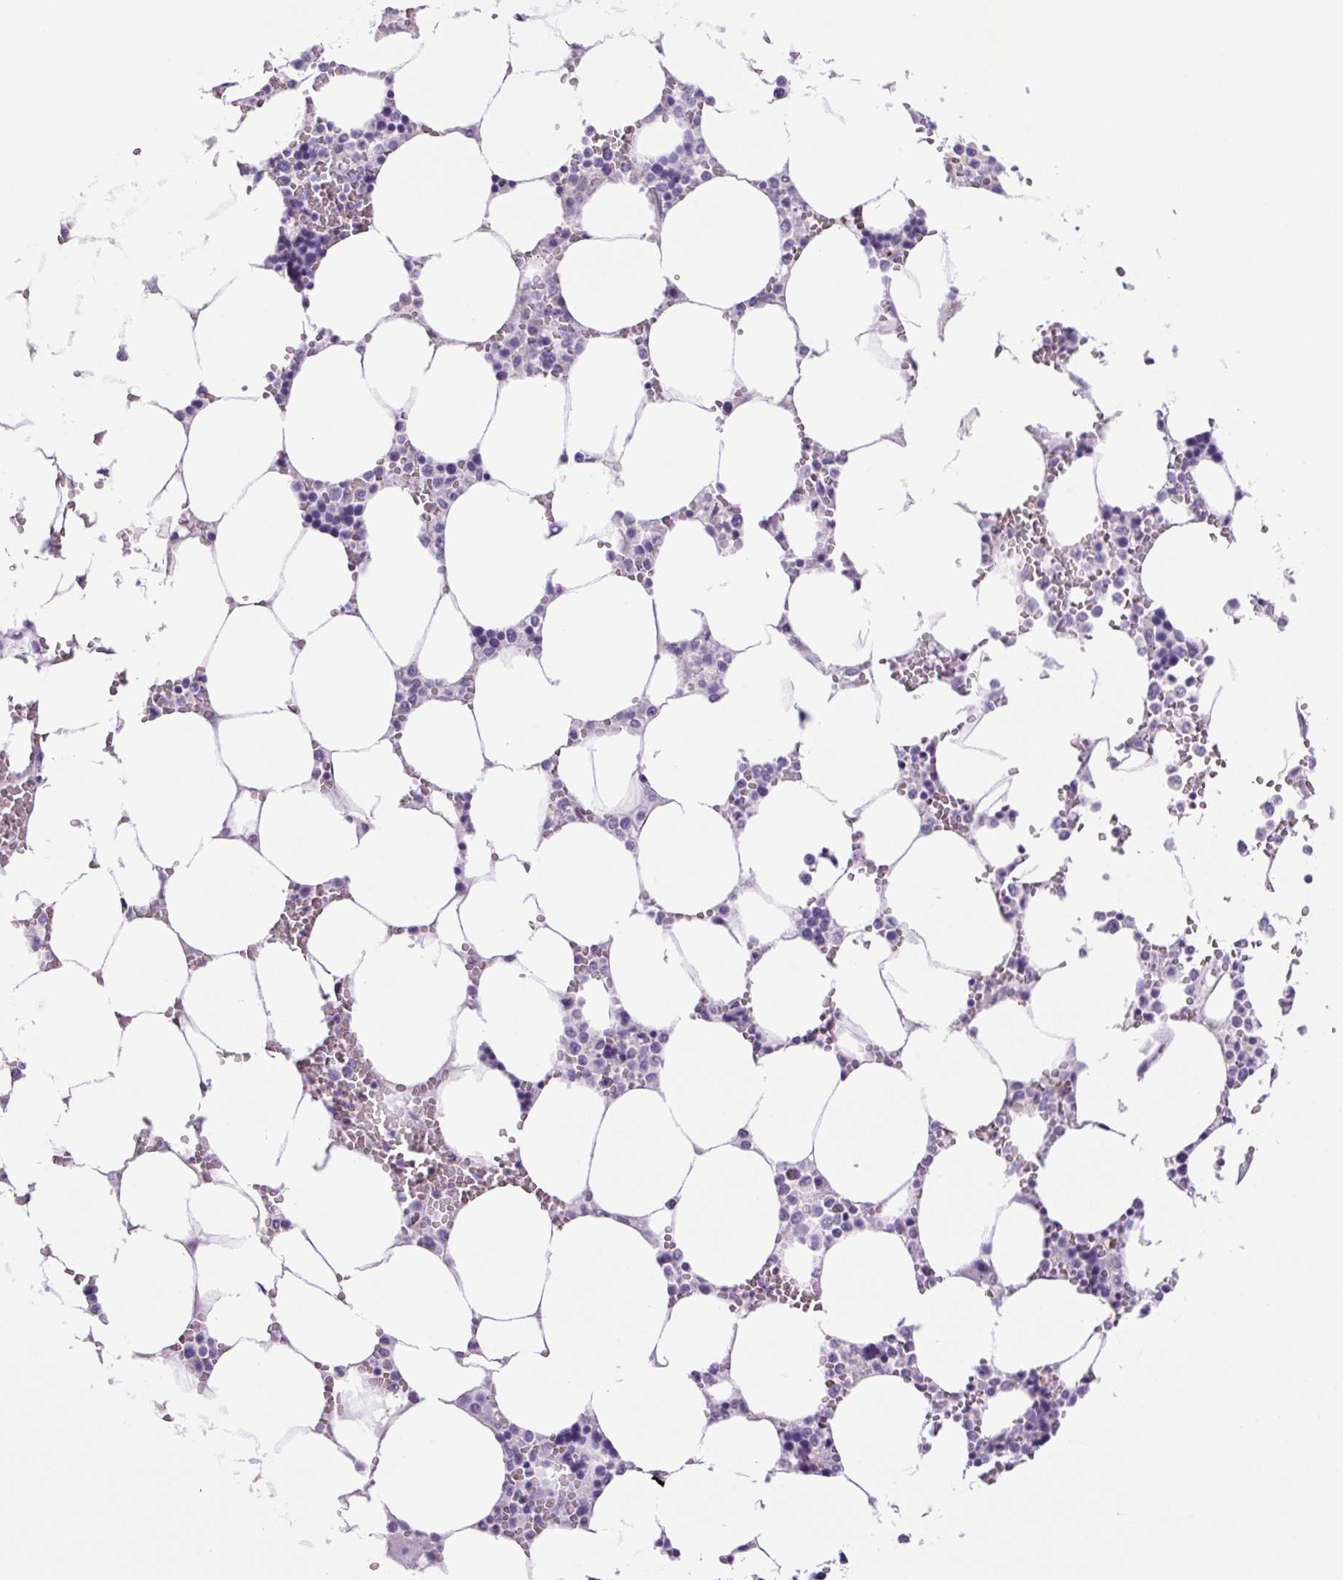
{"staining": {"intensity": "negative", "quantity": "none", "location": "none"}, "tissue": "bone marrow", "cell_type": "Hematopoietic cells", "image_type": "normal", "snomed": [{"axis": "morphology", "description": "Normal tissue, NOS"}, {"axis": "topography", "description": "Bone marrow"}], "caption": "Bone marrow stained for a protein using immunohistochemistry (IHC) demonstrates no staining hematopoietic cells.", "gene": "CHGA", "patient": {"sex": "male", "age": 64}}